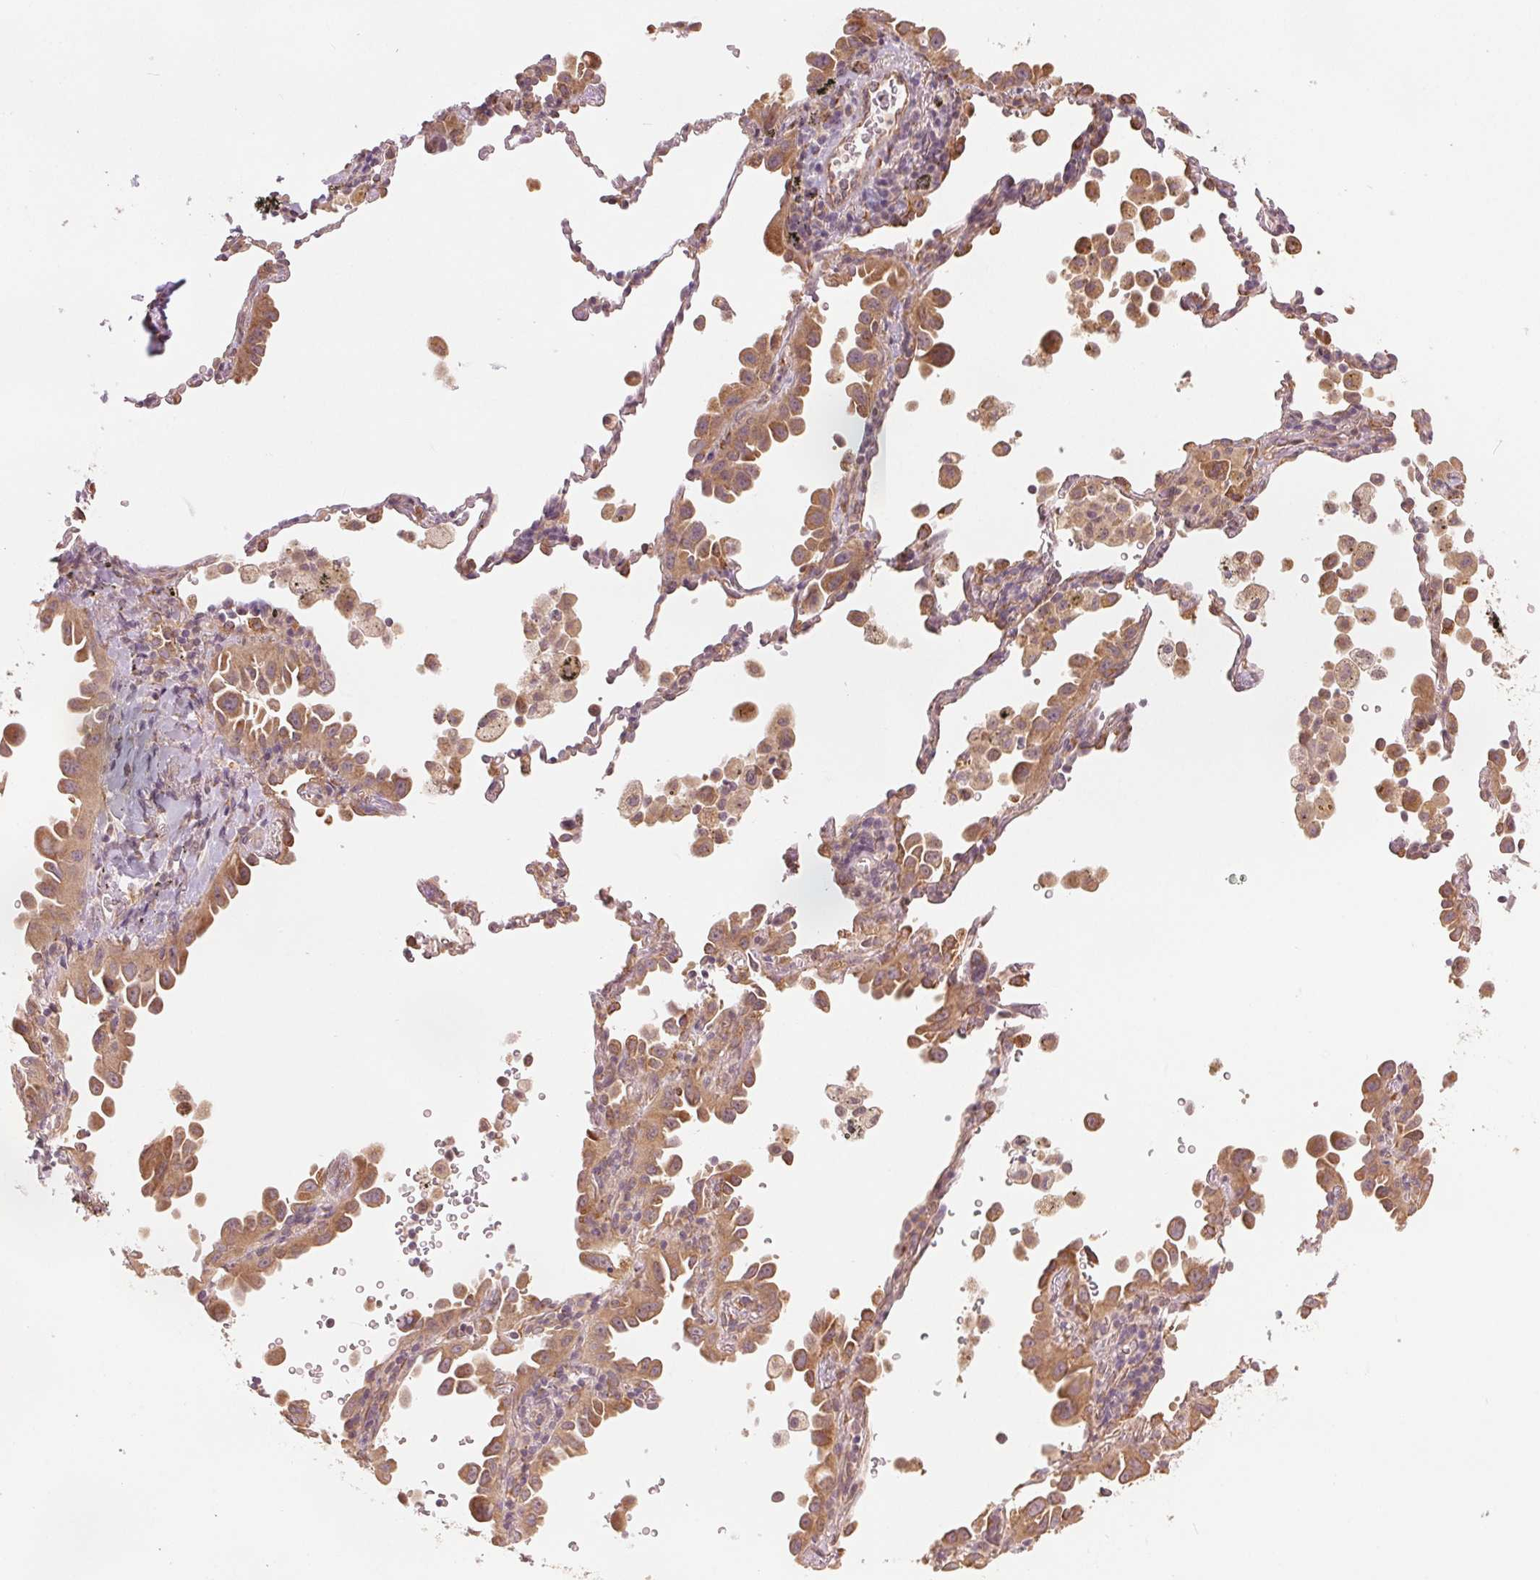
{"staining": {"intensity": "moderate", "quantity": ">75%", "location": "cytoplasmic/membranous"}, "tissue": "lung cancer", "cell_type": "Tumor cells", "image_type": "cancer", "snomed": [{"axis": "morphology", "description": "Adenocarcinoma, NOS"}, {"axis": "topography", "description": "Lung"}], "caption": "The micrograph demonstrates a brown stain indicating the presence of a protein in the cytoplasmic/membranous of tumor cells in adenocarcinoma (lung).", "gene": "SLC20A1", "patient": {"sex": "male", "age": 68}}